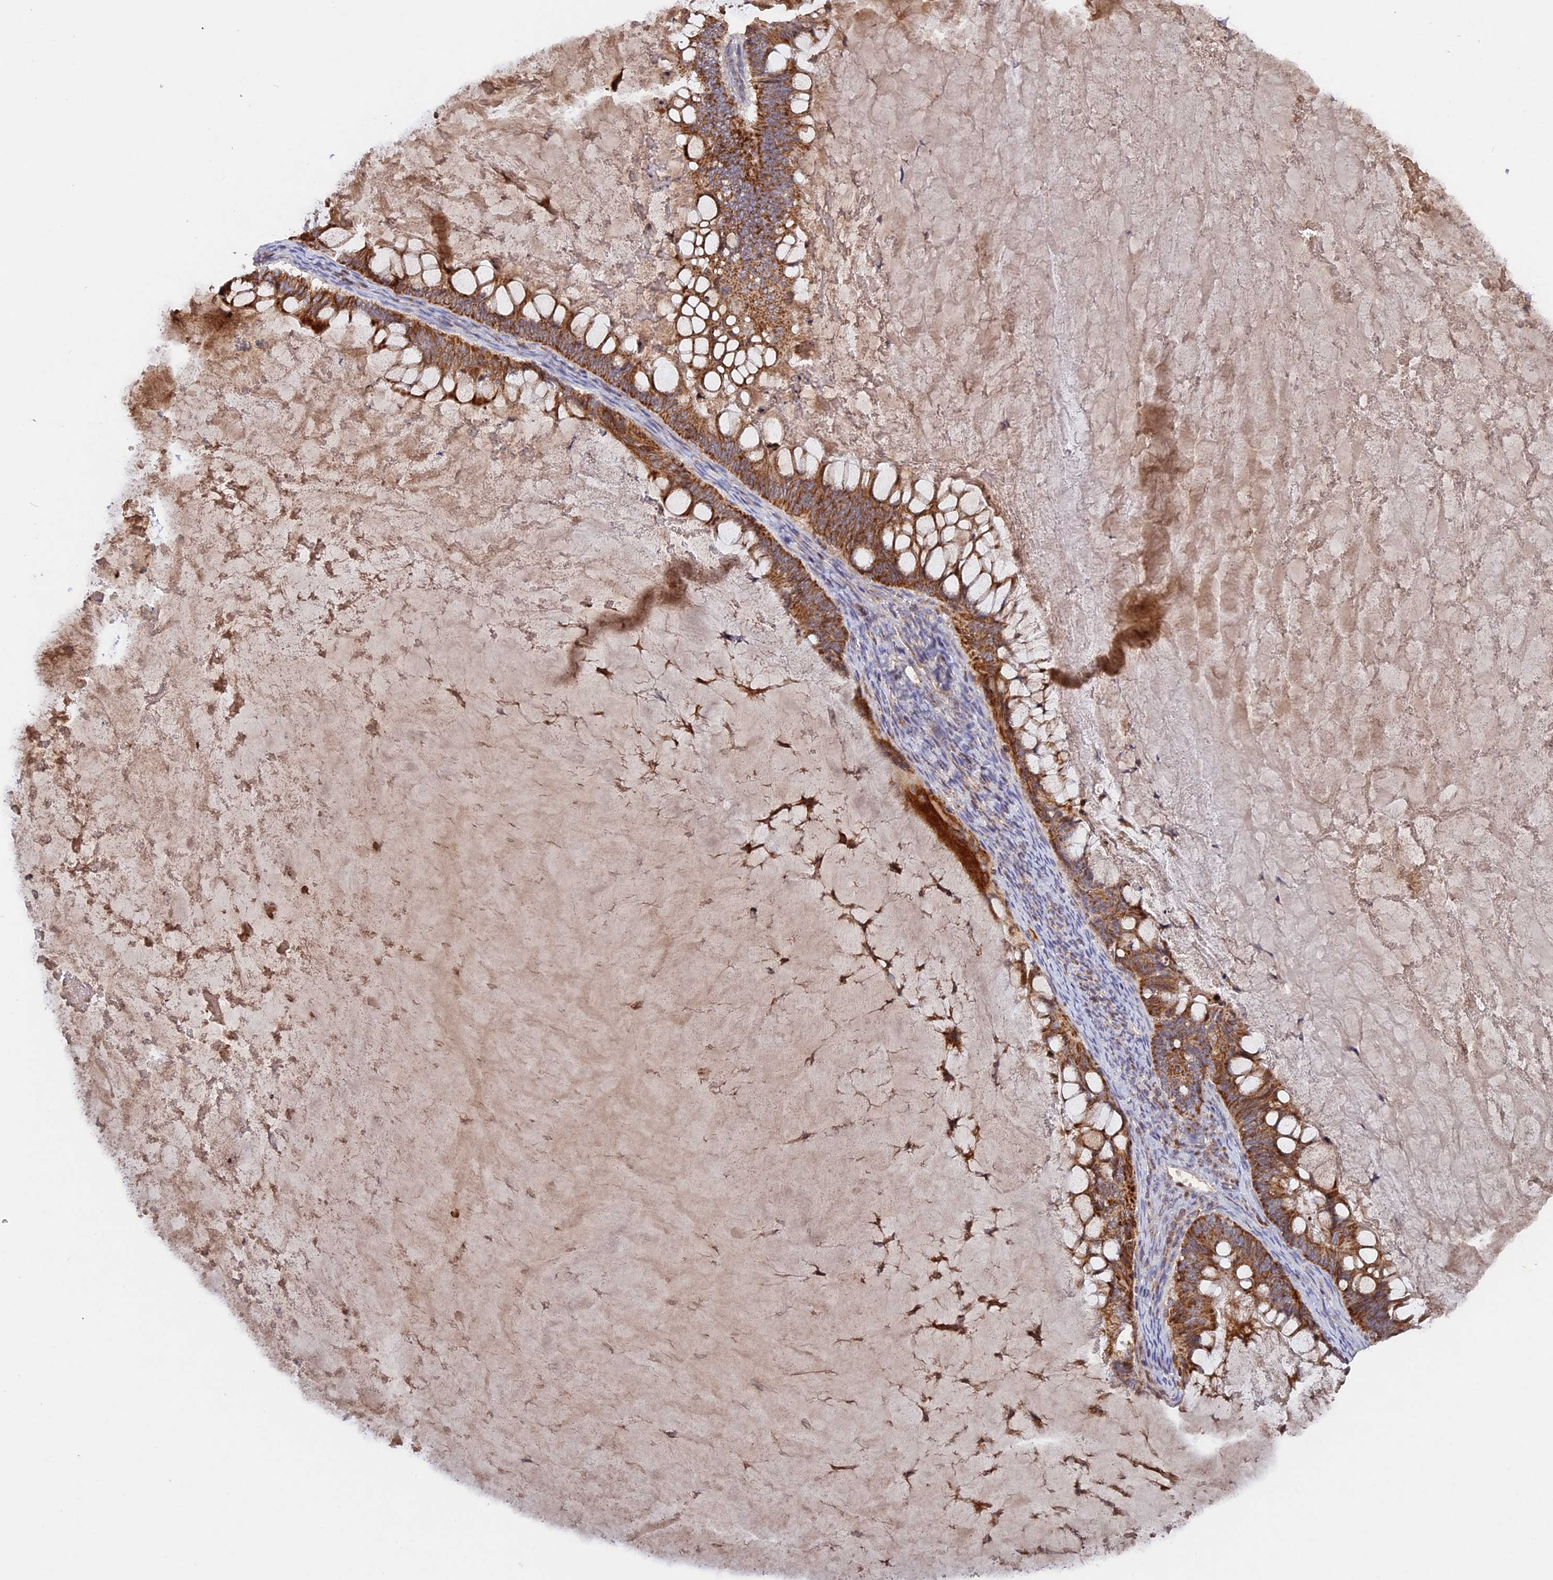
{"staining": {"intensity": "moderate", "quantity": ">75%", "location": "cytoplasmic/membranous"}, "tissue": "ovarian cancer", "cell_type": "Tumor cells", "image_type": "cancer", "snomed": [{"axis": "morphology", "description": "Cystadenocarcinoma, mucinous, NOS"}, {"axis": "topography", "description": "Ovary"}], "caption": "Tumor cells show medium levels of moderate cytoplasmic/membranous staining in approximately >75% of cells in human ovarian cancer (mucinous cystadenocarcinoma).", "gene": "MPV17L", "patient": {"sex": "female", "age": 61}}